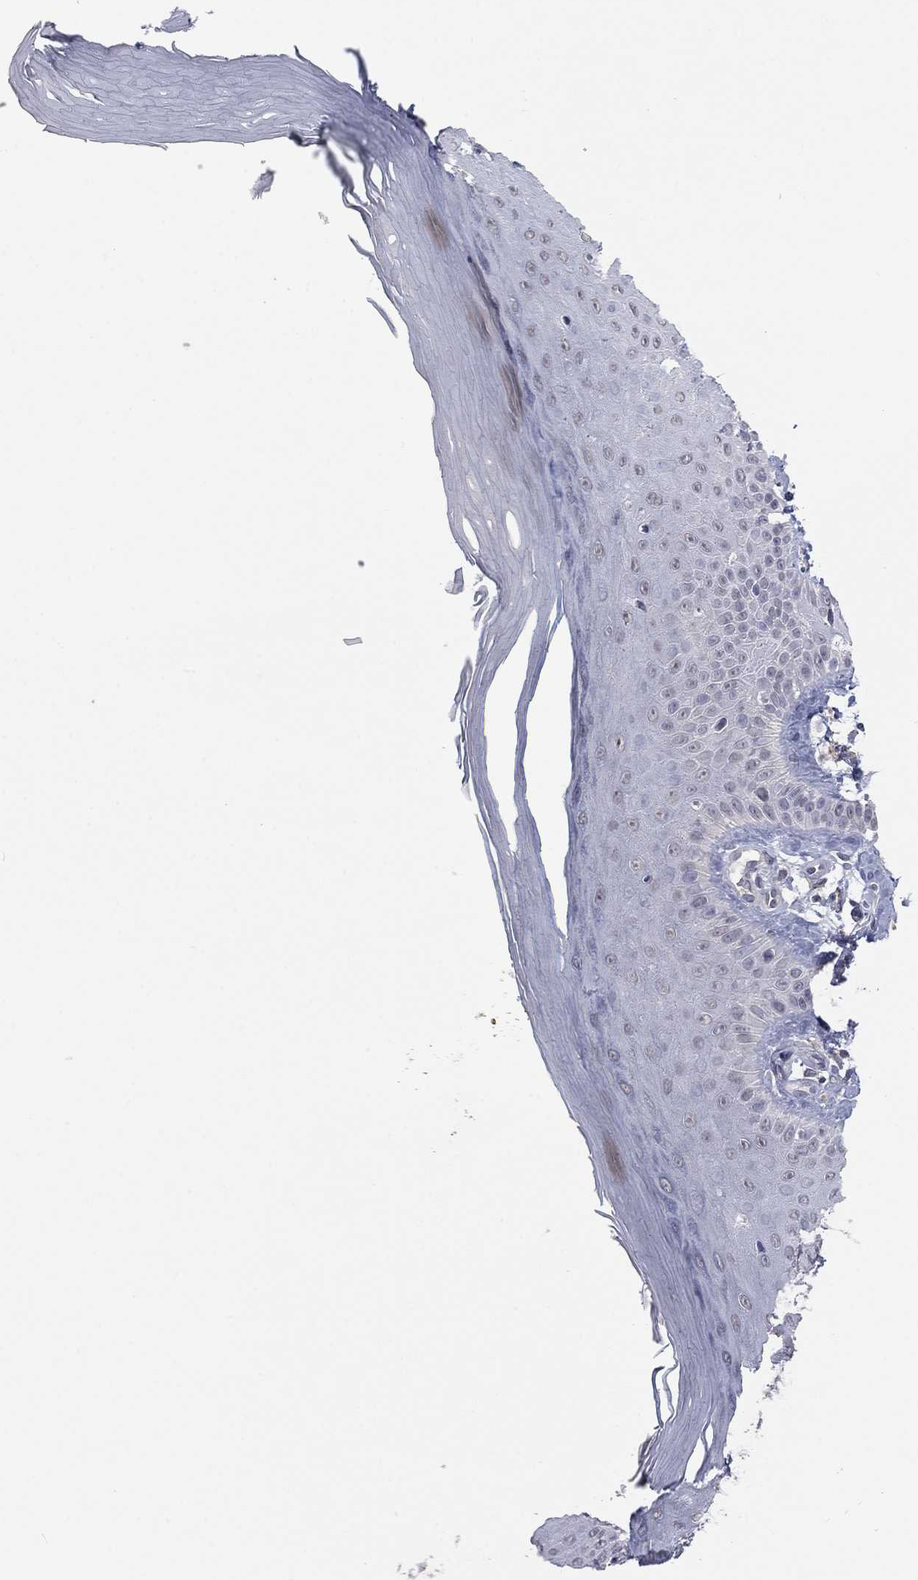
{"staining": {"intensity": "negative", "quantity": "none", "location": "none"}, "tissue": "skin", "cell_type": "Fibroblasts", "image_type": "normal", "snomed": [{"axis": "morphology", "description": "Normal tissue, NOS"}, {"axis": "morphology", "description": "Inflammation, NOS"}, {"axis": "morphology", "description": "Fibrosis, NOS"}, {"axis": "topography", "description": "Skin"}], "caption": "An immunohistochemistry (IHC) photomicrograph of unremarkable skin is shown. There is no staining in fibroblasts of skin.", "gene": "IP6K3", "patient": {"sex": "male", "age": 71}}